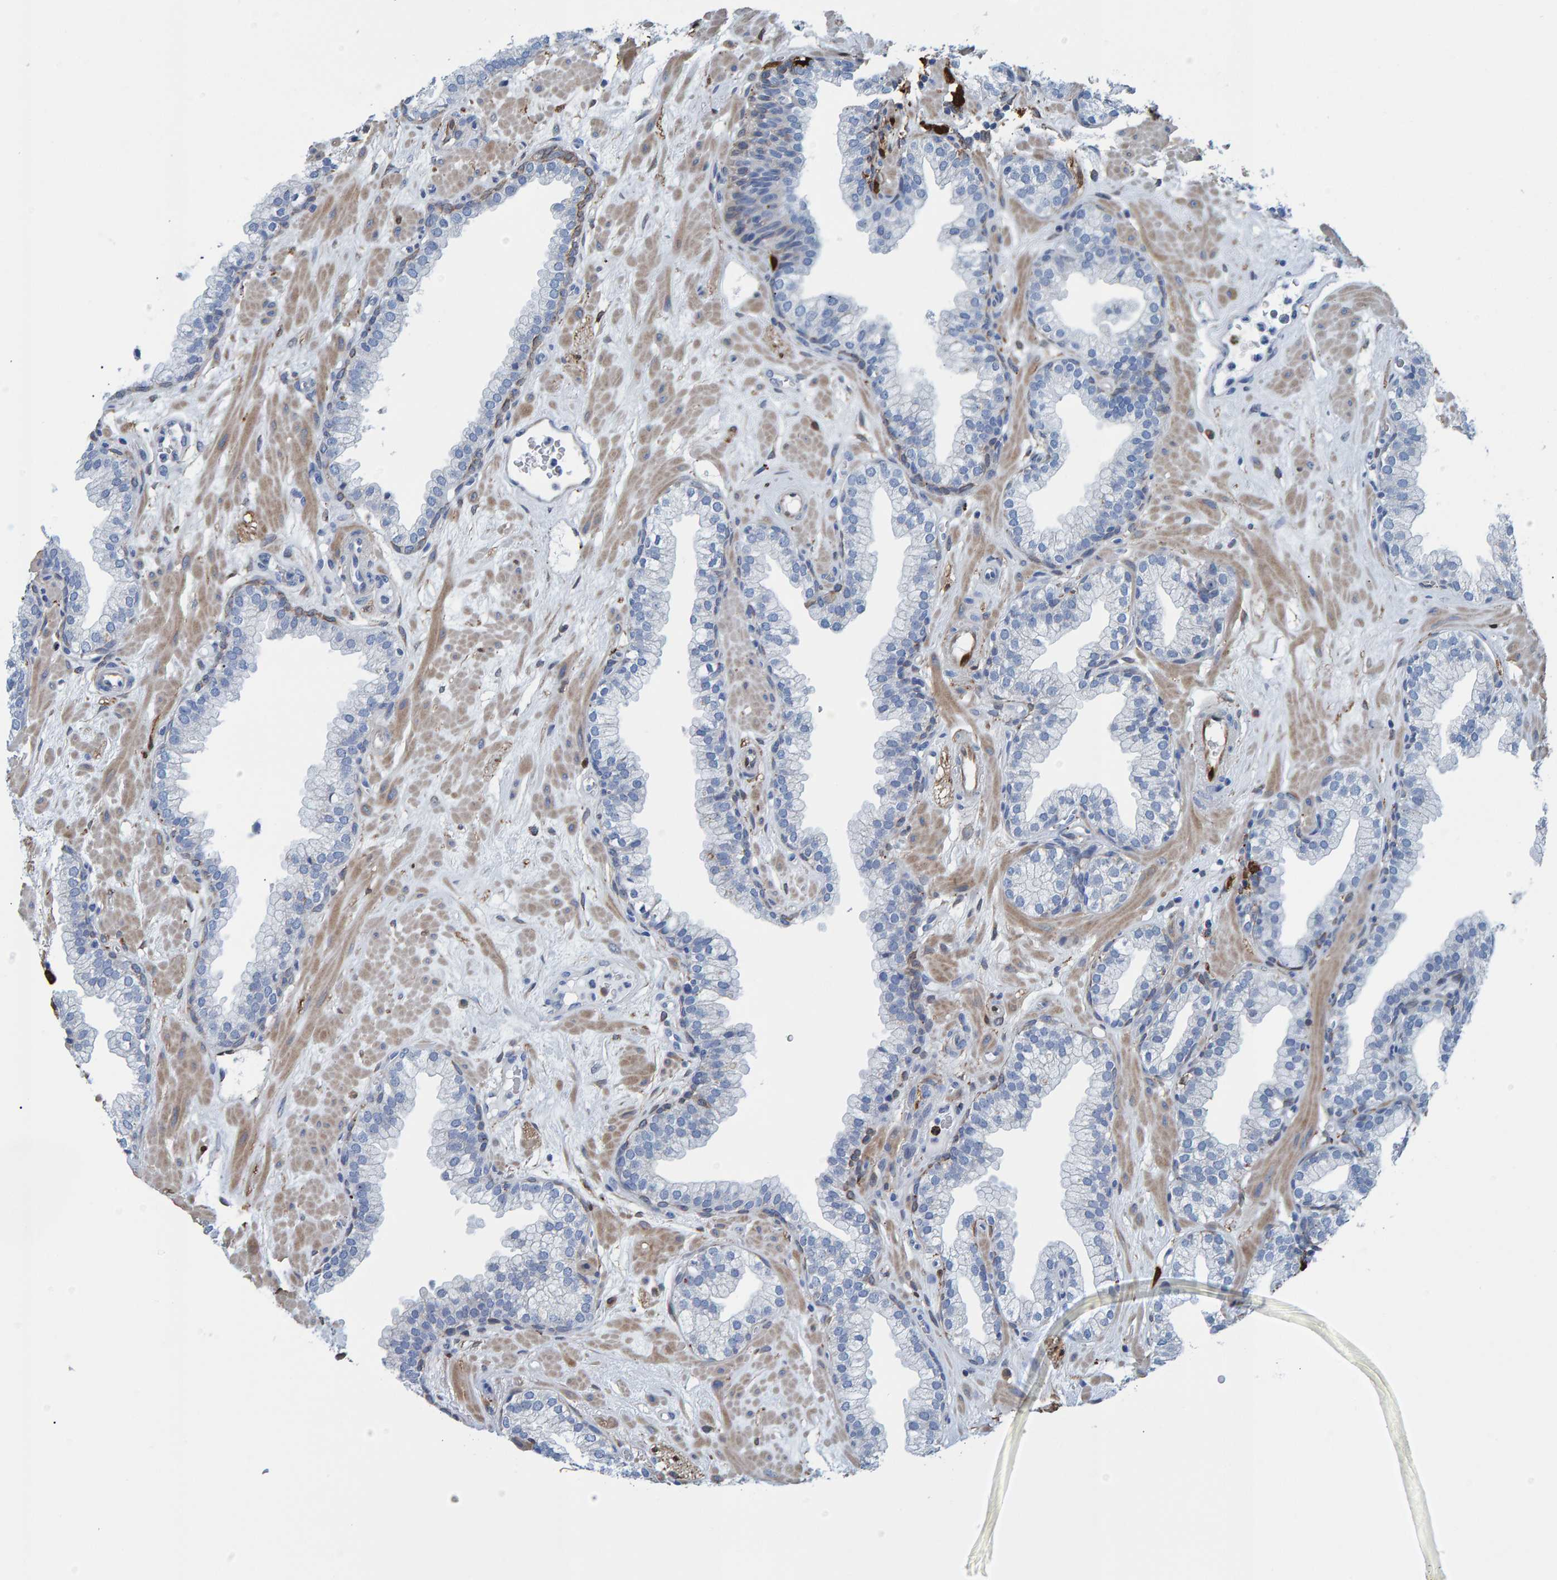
{"staining": {"intensity": "weak", "quantity": "<25%", "location": "cytoplasmic/membranous"}, "tissue": "prostate", "cell_type": "Glandular cells", "image_type": "normal", "snomed": [{"axis": "morphology", "description": "Normal tissue, NOS"}, {"axis": "morphology", "description": "Urothelial carcinoma, Low grade"}, {"axis": "topography", "description": "Urinary bladder"}, {"axis": "topography", "description": "Prostate"}], "caption": "DAB immunohistochemical staining of normal human prostate shows no significant expression in glandular cells.", "gene": "IDO1", "patient": {"sex": "male", "age": 60}}